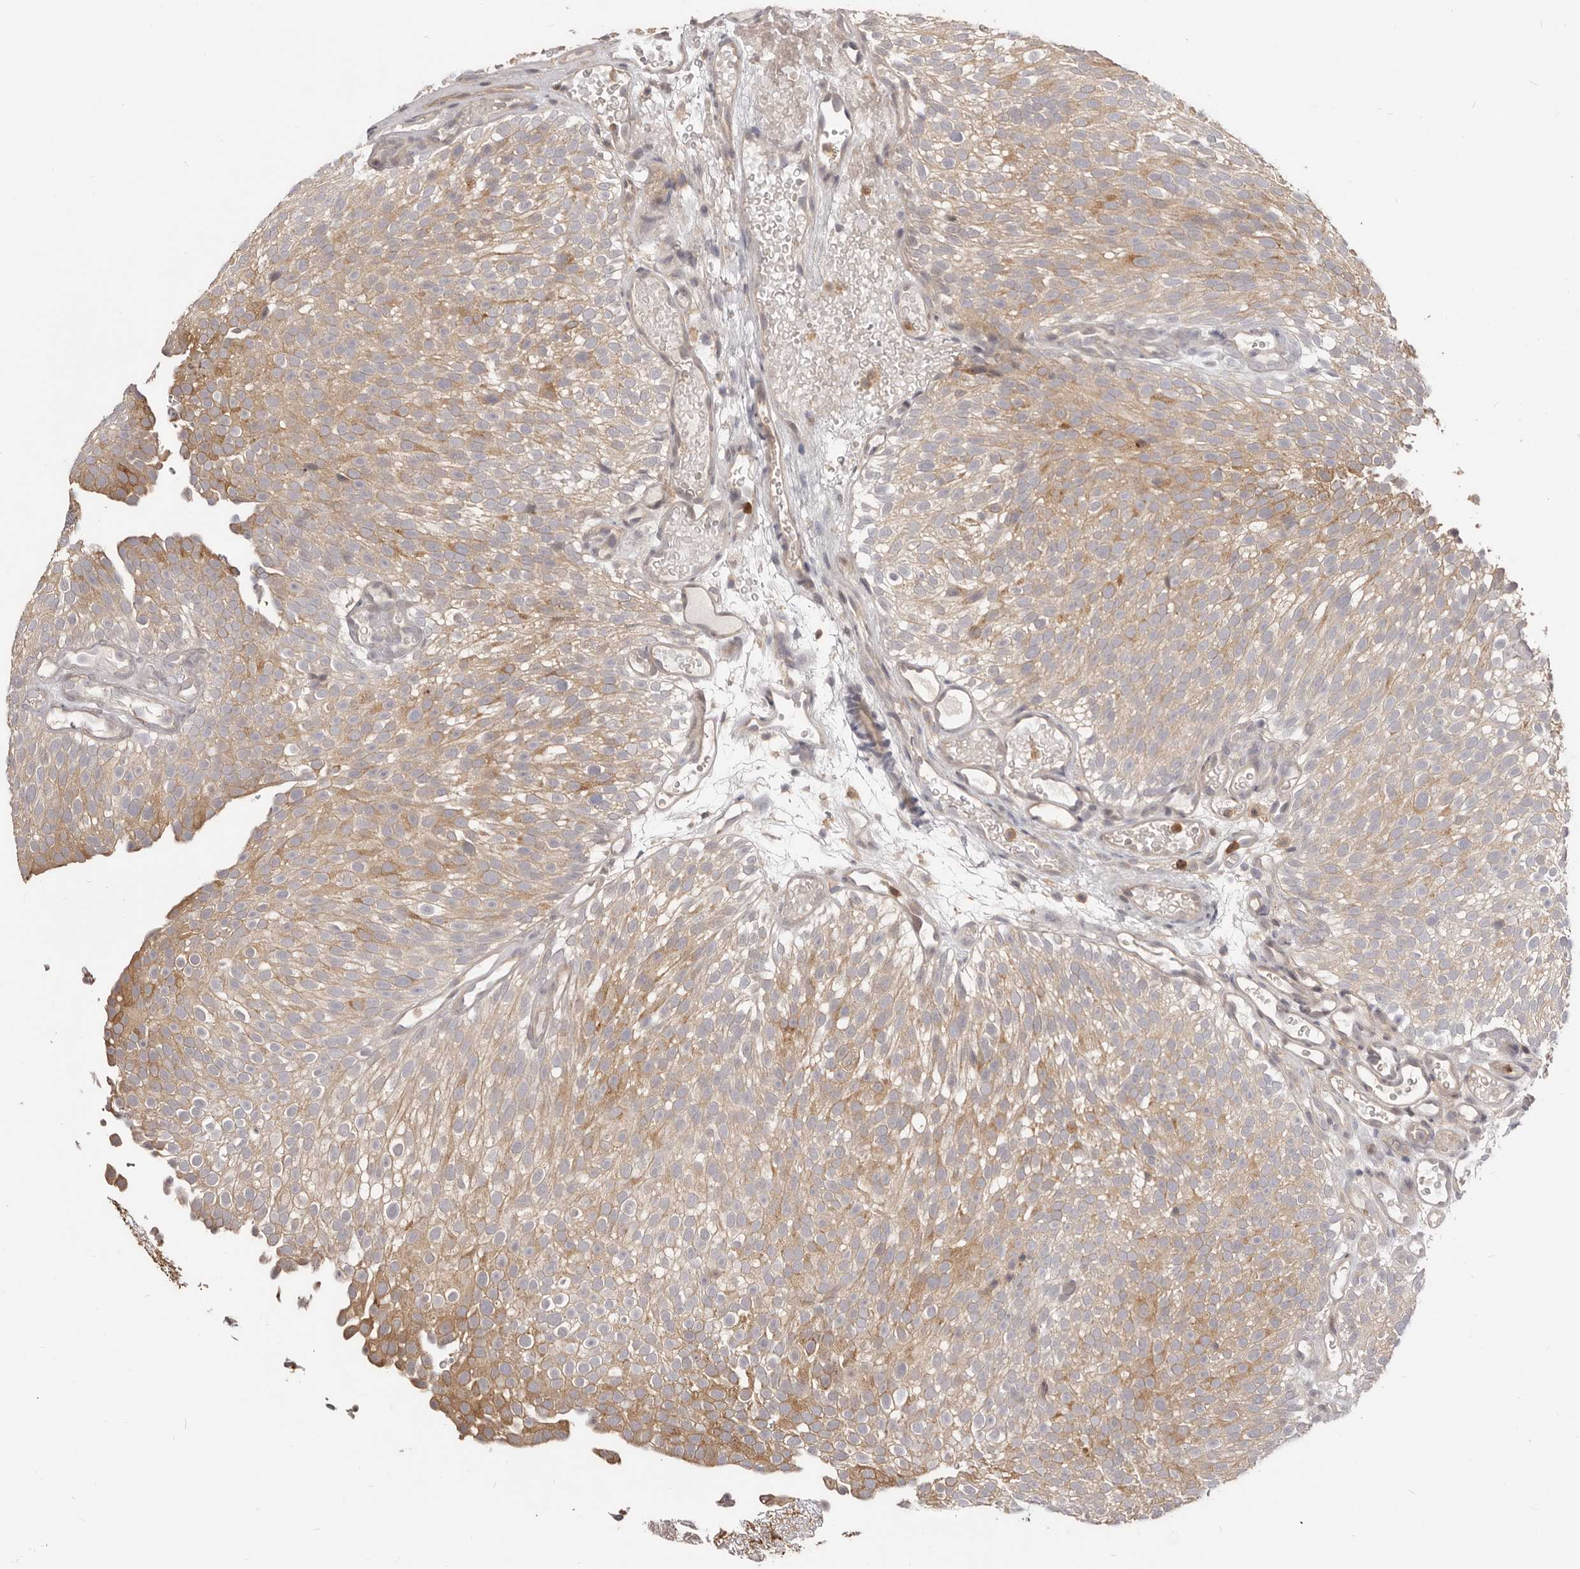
{"staining": {"intensity": "weak", "quantity": ">75%", "location": "cytoplasmic/membranous"}, "tissue": "urothelial cancer", "cell_type": "Tumor cells", "image_type": "cancer", "snomed": [{"axis": "morphology", "description": "Urothelial carcinoma, Low grade"}, {"axis": "topography", "description": "Urinary bladder"}], "caption": "Tumor cells display weak cytoplasmic/membranous expression in approximately >75% of cells in urothelial cancer.", "gene": "TC2N", "patient": {"sex": "male", "age": 78}}